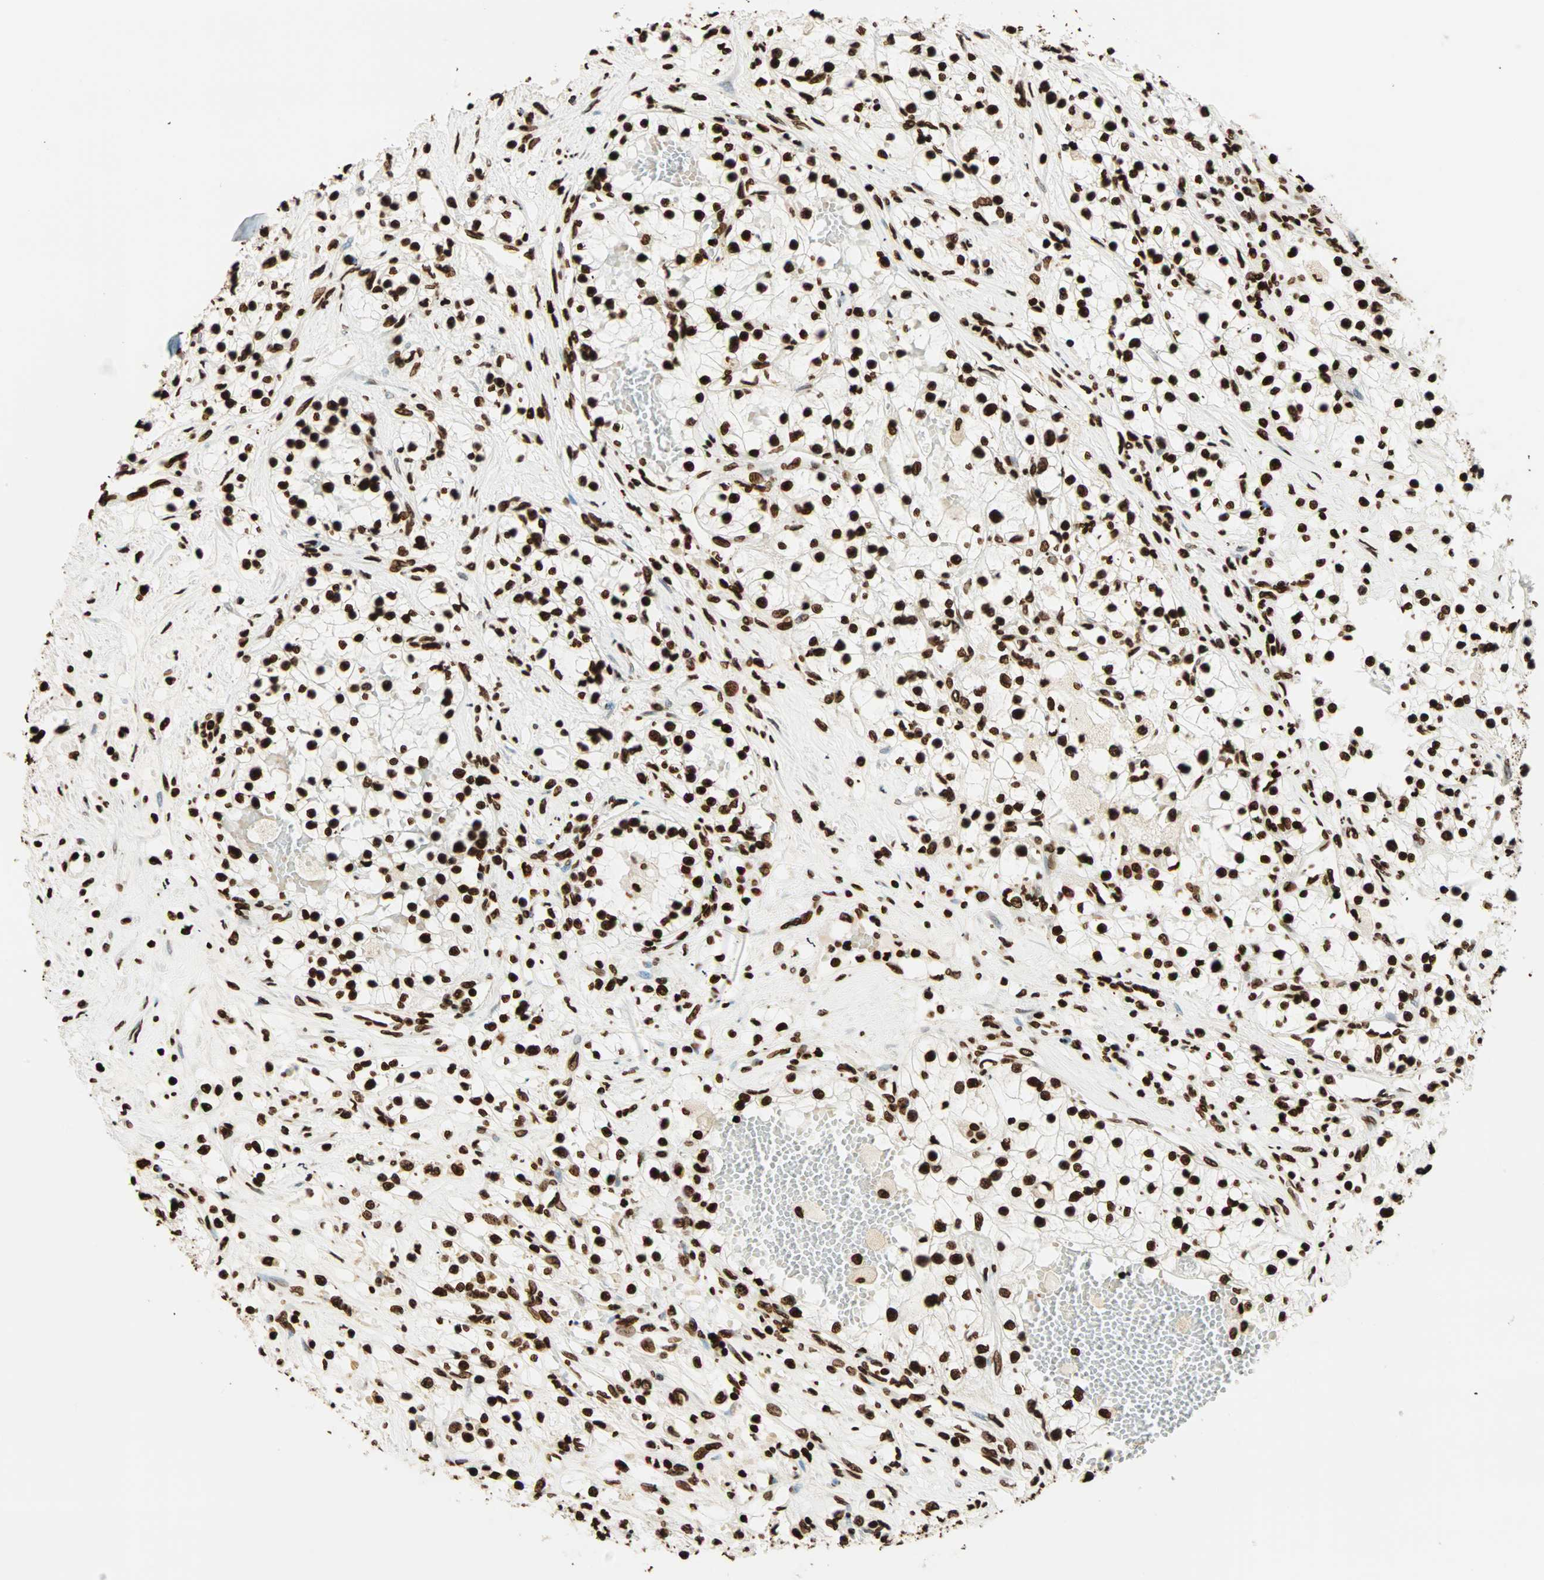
{"staining": {"intensity": "strong", "quantity": ">75%", "location": "nuclear"}, "tissue": "renal cancer", "cell_type": "Tumor cells", "image_type": "cancer", "snomed": [{"axis": "morphology", "description": "Adenocarcinoma, NOS"}, {"axis": "topography", "description": "Kidney"}], "caption": "Immunohistochemical staining of human adenocarcinoma (renal) displays high levels of strong nuclear positivity in about >75% of tumor cells.", "gene": "GLI2", "patient": {"sex": "male", "age": 68}}